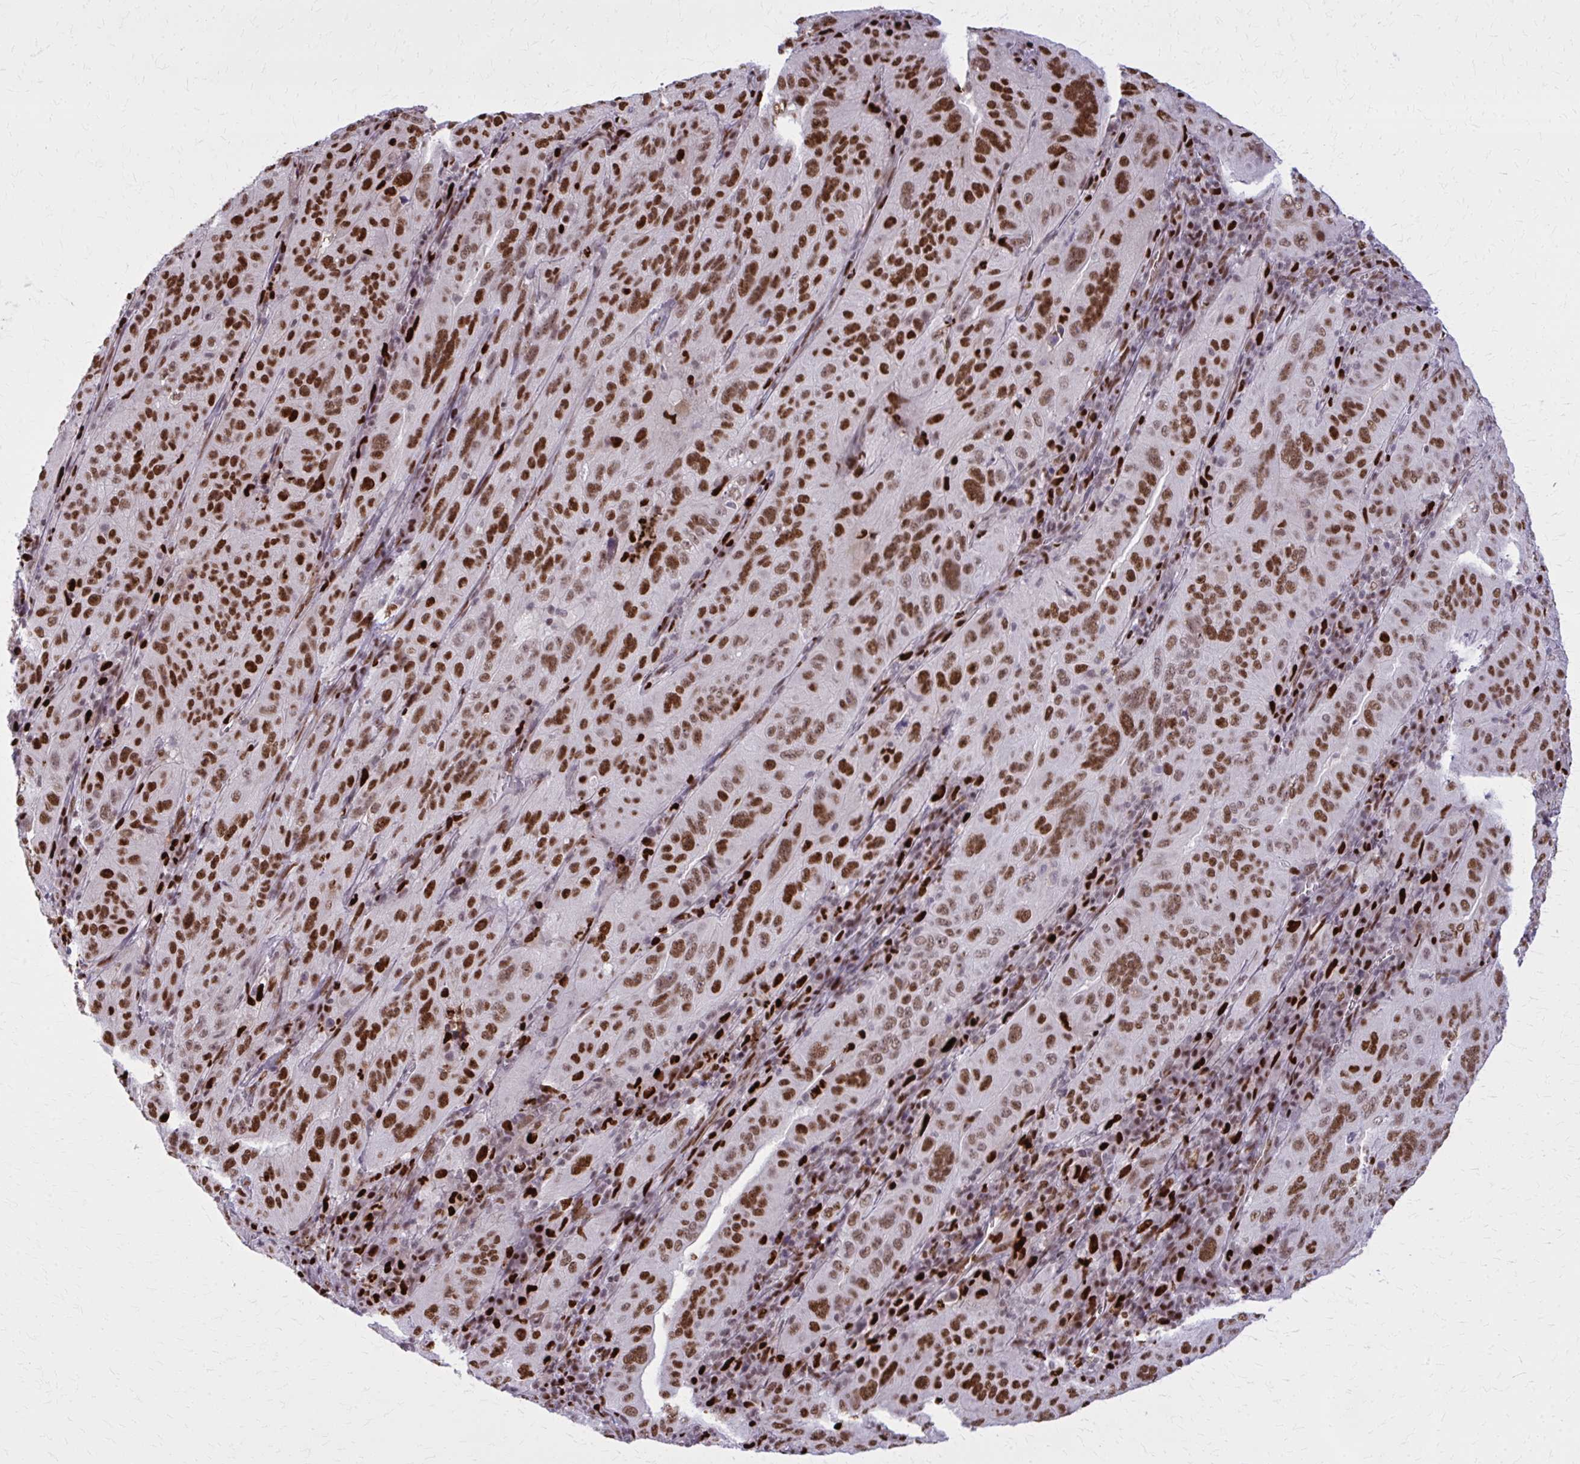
{"staining": {"intensity": "strong", "quantity": ">75%", "location": "nuclear"}, "tissue": "pancreatic cancer", "cell_type": "Tumor cells", "image_type": "cancer", "snomed": [{"axis": "morphology", "description": "Adenocarcinoma, NOS"}, {"axis": "topography", "description": "Pancreas"}], "caption": "Adenocarcinoma (pancreatic) stained with immunohistochemistry (IHC) demonstrates strong nuclear positivity in about >75% of tumor cells. (brown staining indicates protein expression, while blue staining denotes nuclei).", "gene": "ZNF559", "patient": {"sex": "male", "age": 63}}